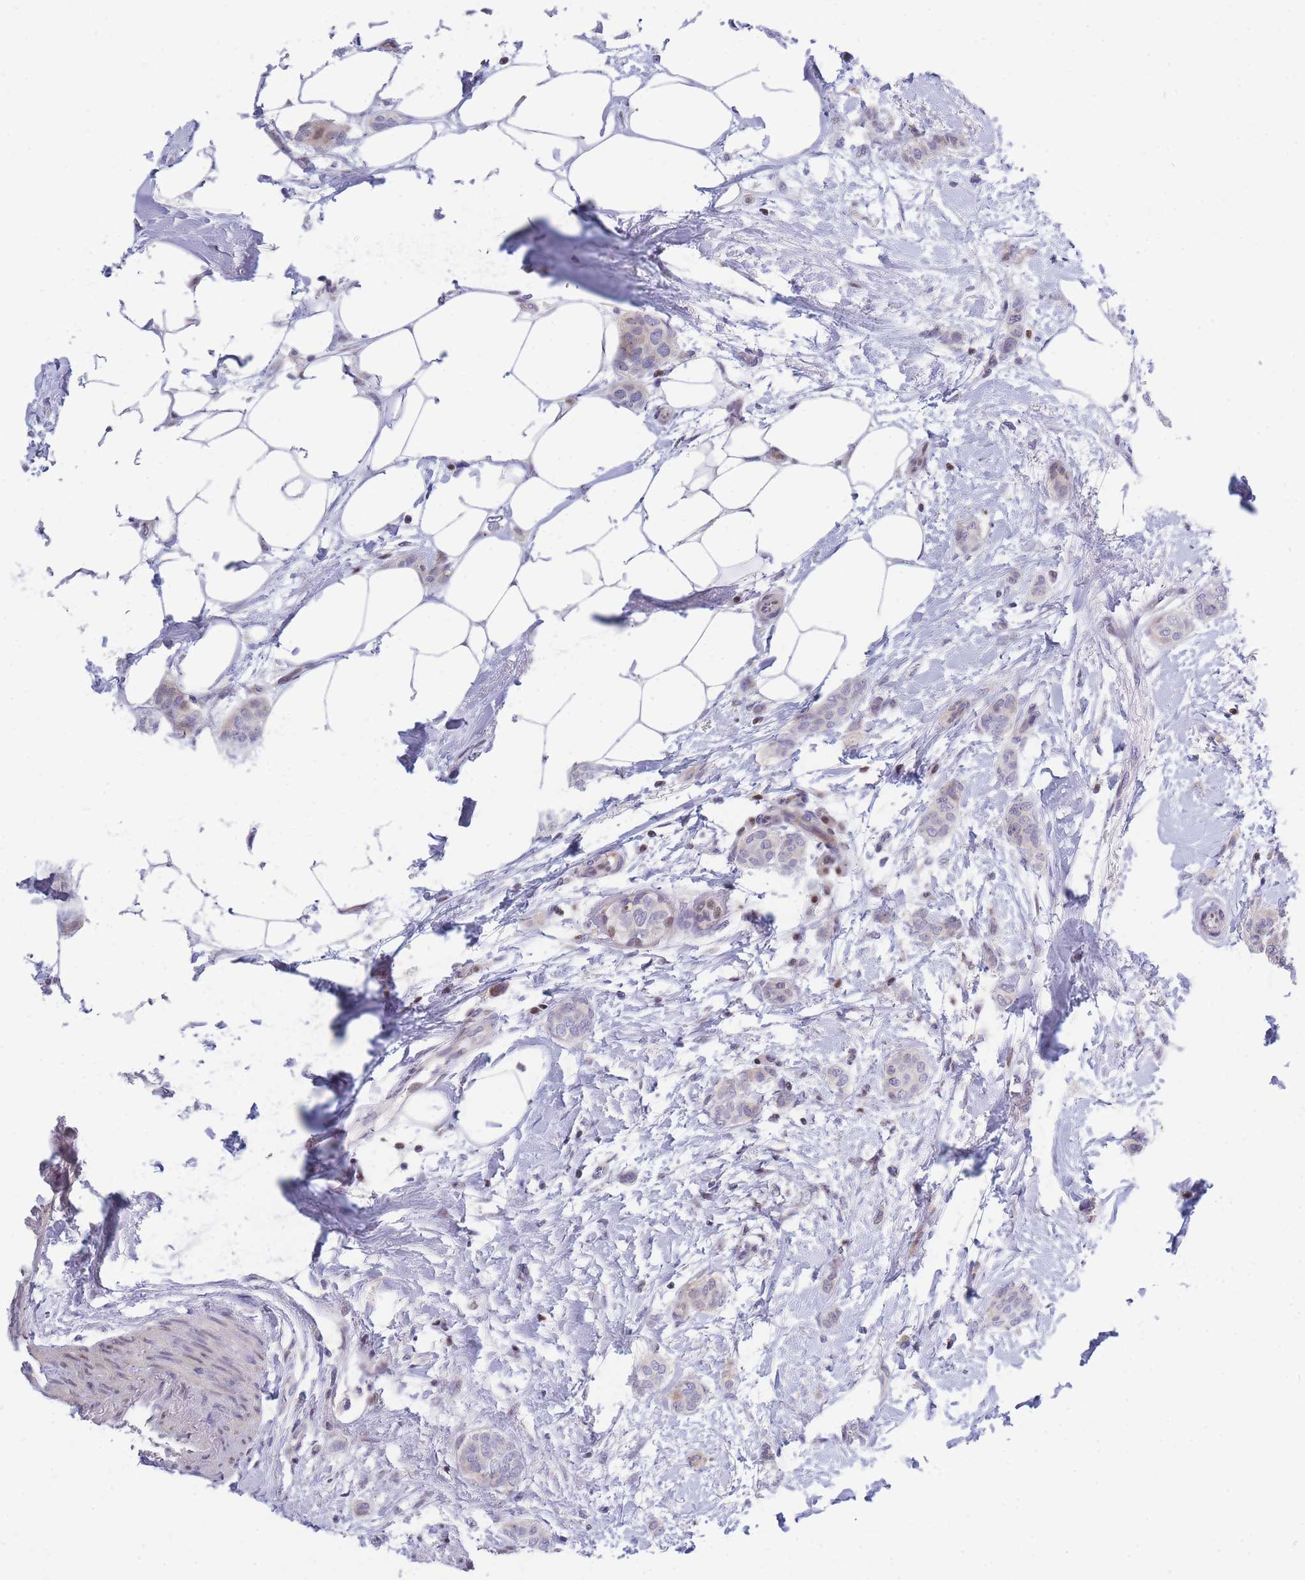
{"staining": {"intensity": "weak", "quantity": "<25%", "location": "nuclear"}, "tissue": "breast cancer", "cell_type": "Tumor cells", "image_type": "cancer", "snomed": [{"axis": "morphology", "description": "Duct carcinoma"}, {"axis": "topography", "description": "Breast"}], "caption": "Protein analysis of breast cancer demonstrates no significant positivity in tumor cells.", "gene": "CRACD", "patient": {"sex": "female", "age": 72}}